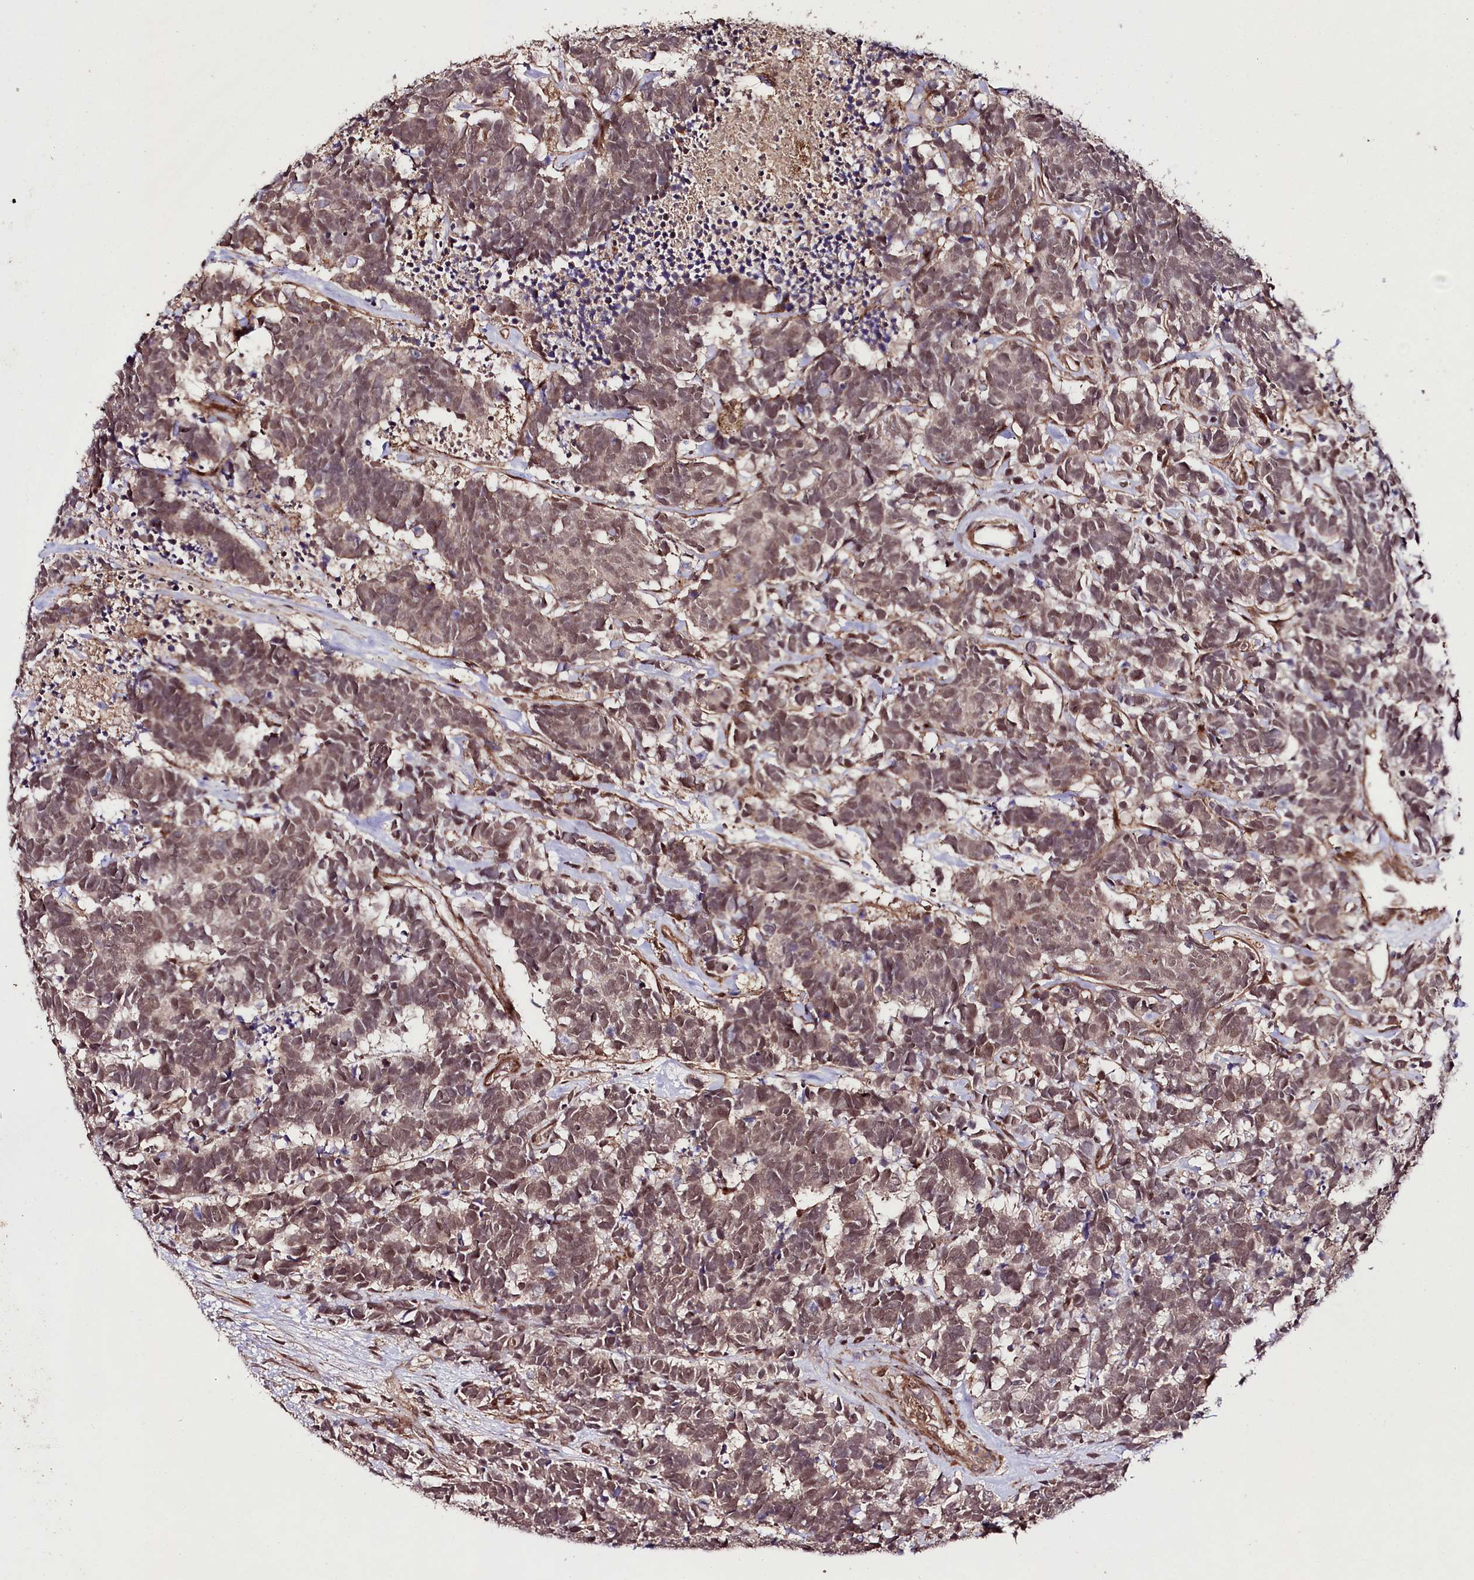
{"staining": {"intensity": "weak", "quantity": ">75%", "location": "nuclear"}, "tissue": "carcinoid", "cell_type": "Tumor cells", "image_type": "cancer", "snomed": [{"axis": "morphology", "description": "Carcinoma, NOS"}, {"axis": "morphology", "description": "Carcinoid, malignant, NOS"}, {"axis": "topography", "description": "Urinary bladder"}], "caption": "A brown stain labels weak nuclear positivity of a protein in carcinoma tumor cells.", "gene": "PHLDB1", "patient": {"sex": "male", "age": 57}}